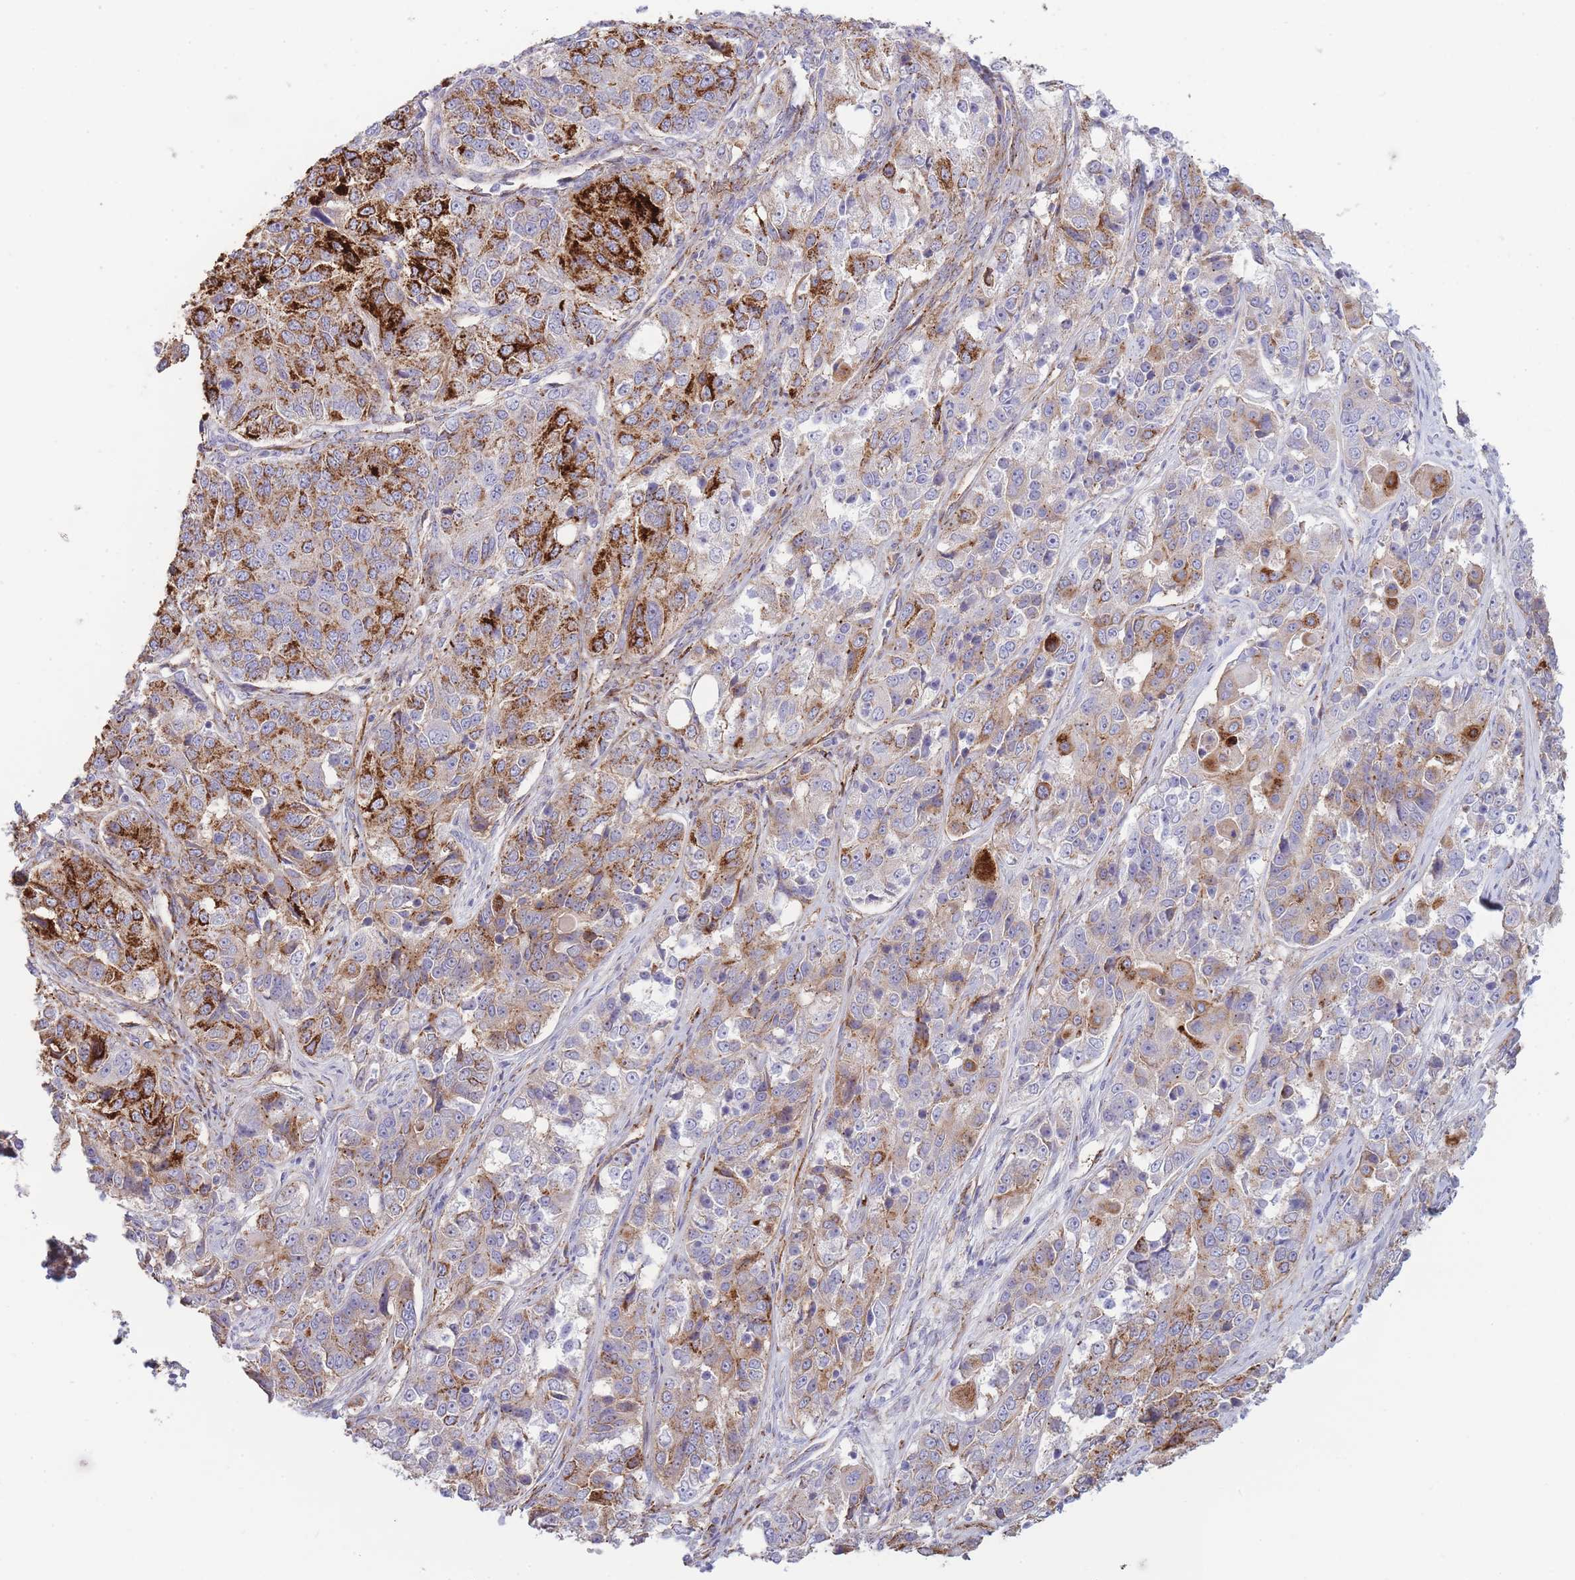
{"staining": {"intensity": "strong", "quantity": "25%-75%", "location": "cytoplasmic/membranous"}, "tissue": "ovarian cancer", "cell_type": "Tumor cells", "image_type": "cancer", "snomed": [{"axis": "morphology", "description": "Carcinoma, endometroid"}, {"axis": "topography", "description": "Ovary"}], "caption": "Human ovarian cancer (endometroid carcinoma) stained with a protein marker exhibits strong staining in tumor cells.", "gene": "UTP14A", "patient": {"sex": "female", "age": 51}}